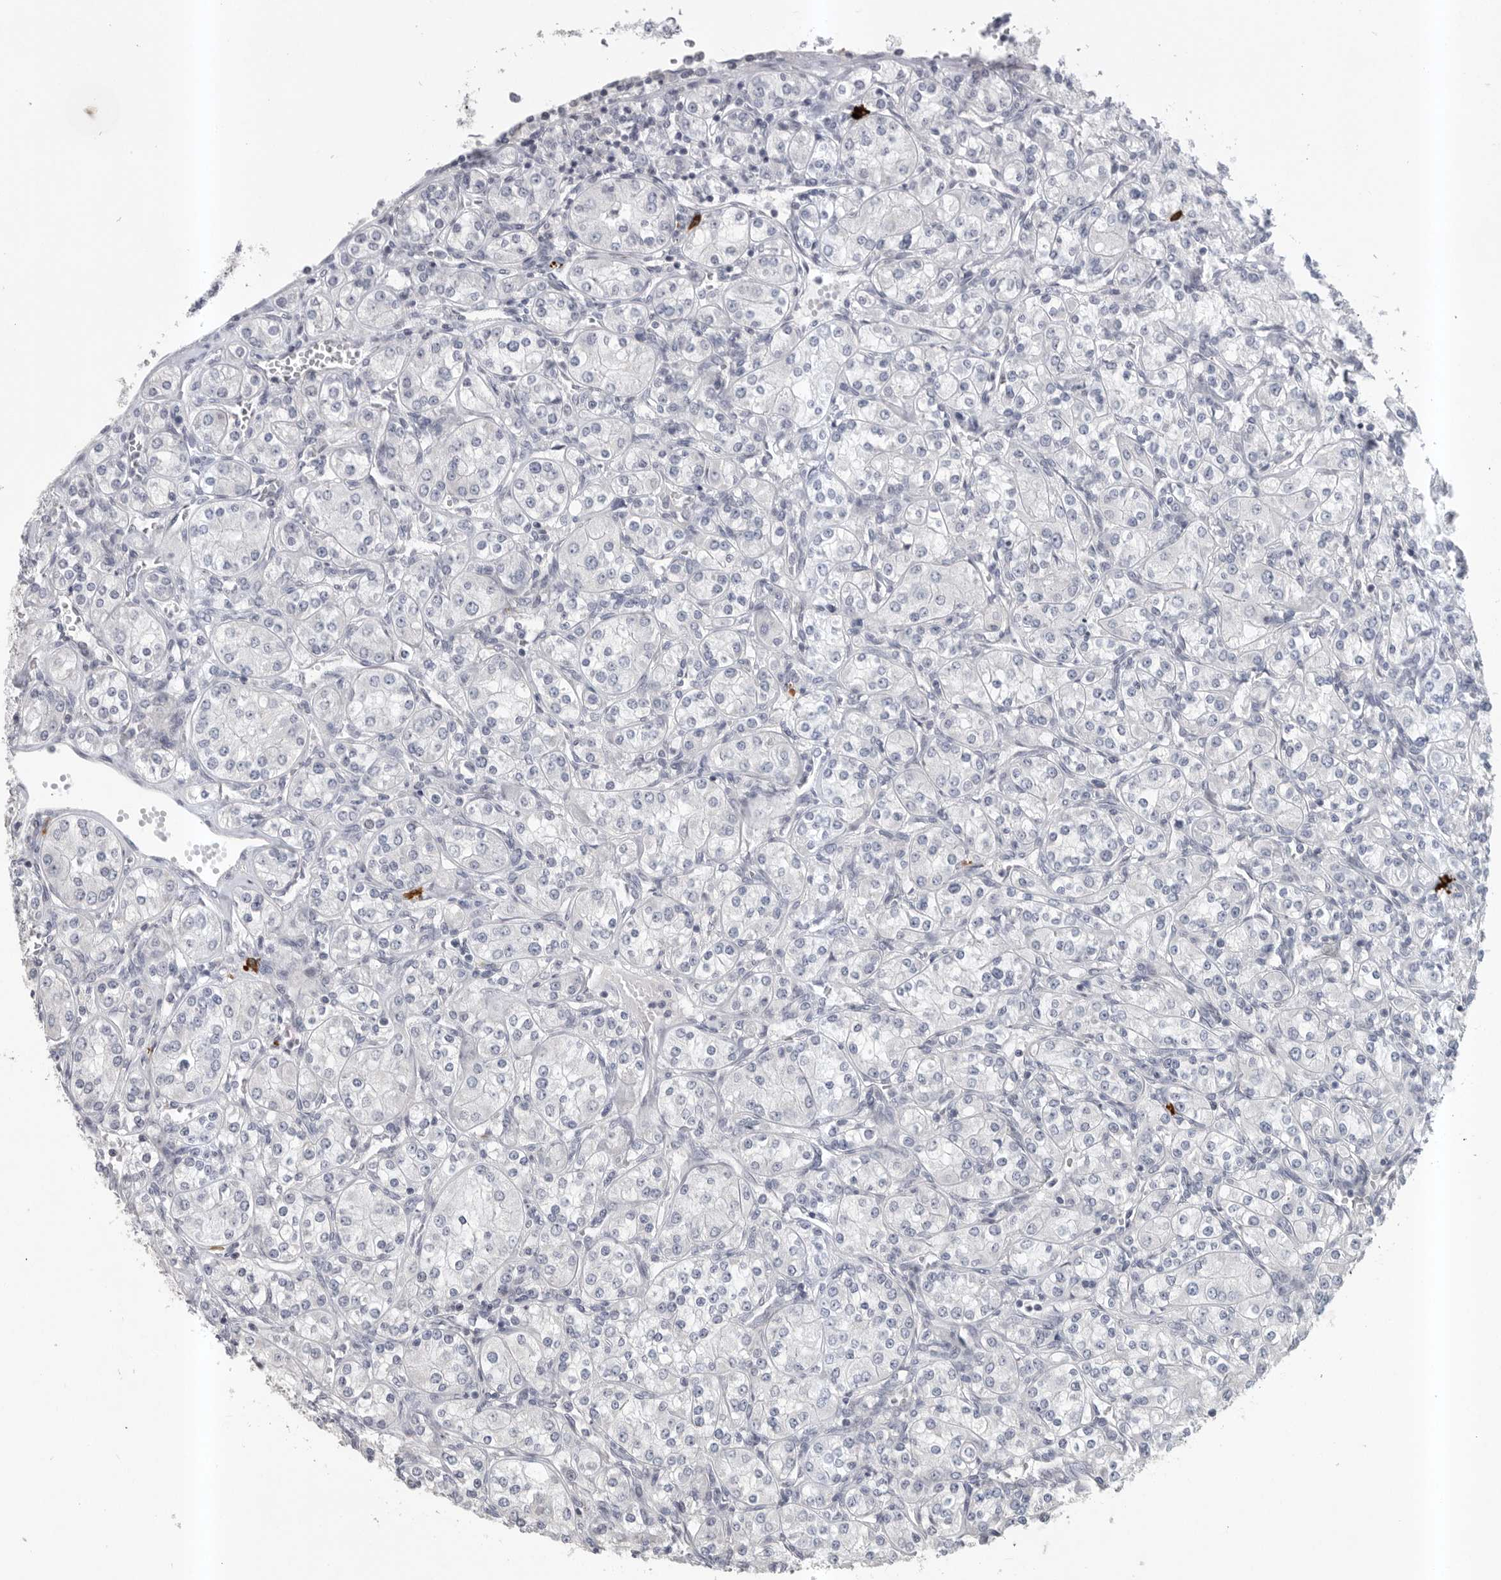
{"staining": {"intensity": "negative", "quantity": "none", "location": "none"}, "tissue": "renal cancer", "cell_type": "Tumor cells", "image_type": "cancer", "snomed": [{"axis": "morphology", "description": "Adenocarcinoma, NOS"}, {"axis": "topography", "description": "Kidney"}], "caption": "The photomicrograph displays no significant positivity in tumor cells of renal cancer.", "gene": "TMEM69", "patient": {"sex": "male", "age": 77}}